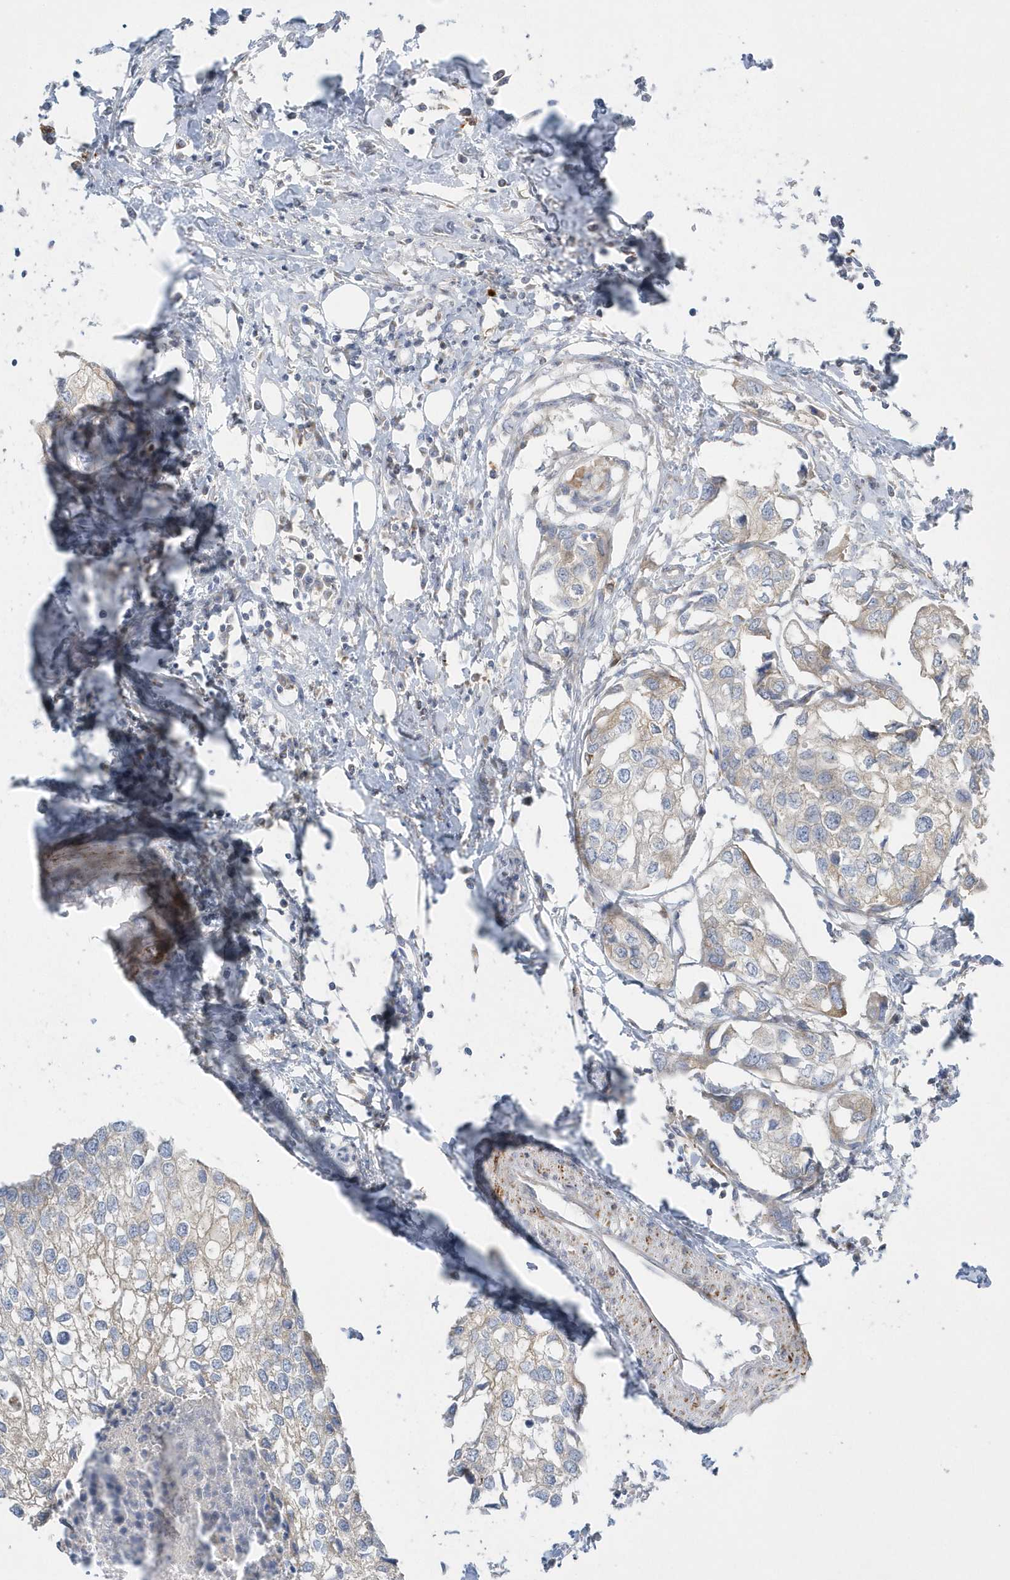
{"staining": {"intensity": "negative", "quantity": "none", "location": "none"}, "tissue": "urothelial cancer", "cell_type": "Tumor cells", "image_type": "cancer", "snomed": [{"axis": "morphology", "description": "Urothelial carcinoma, High grade"}, {"axis": "topography", "description": "Urinary bladder"}], "caption": "The image reveals no significant positivity in tumor cells of urothelial cancer.", "gene": "DNAJC18", "patient": {"sex": "male", "age": 64}}